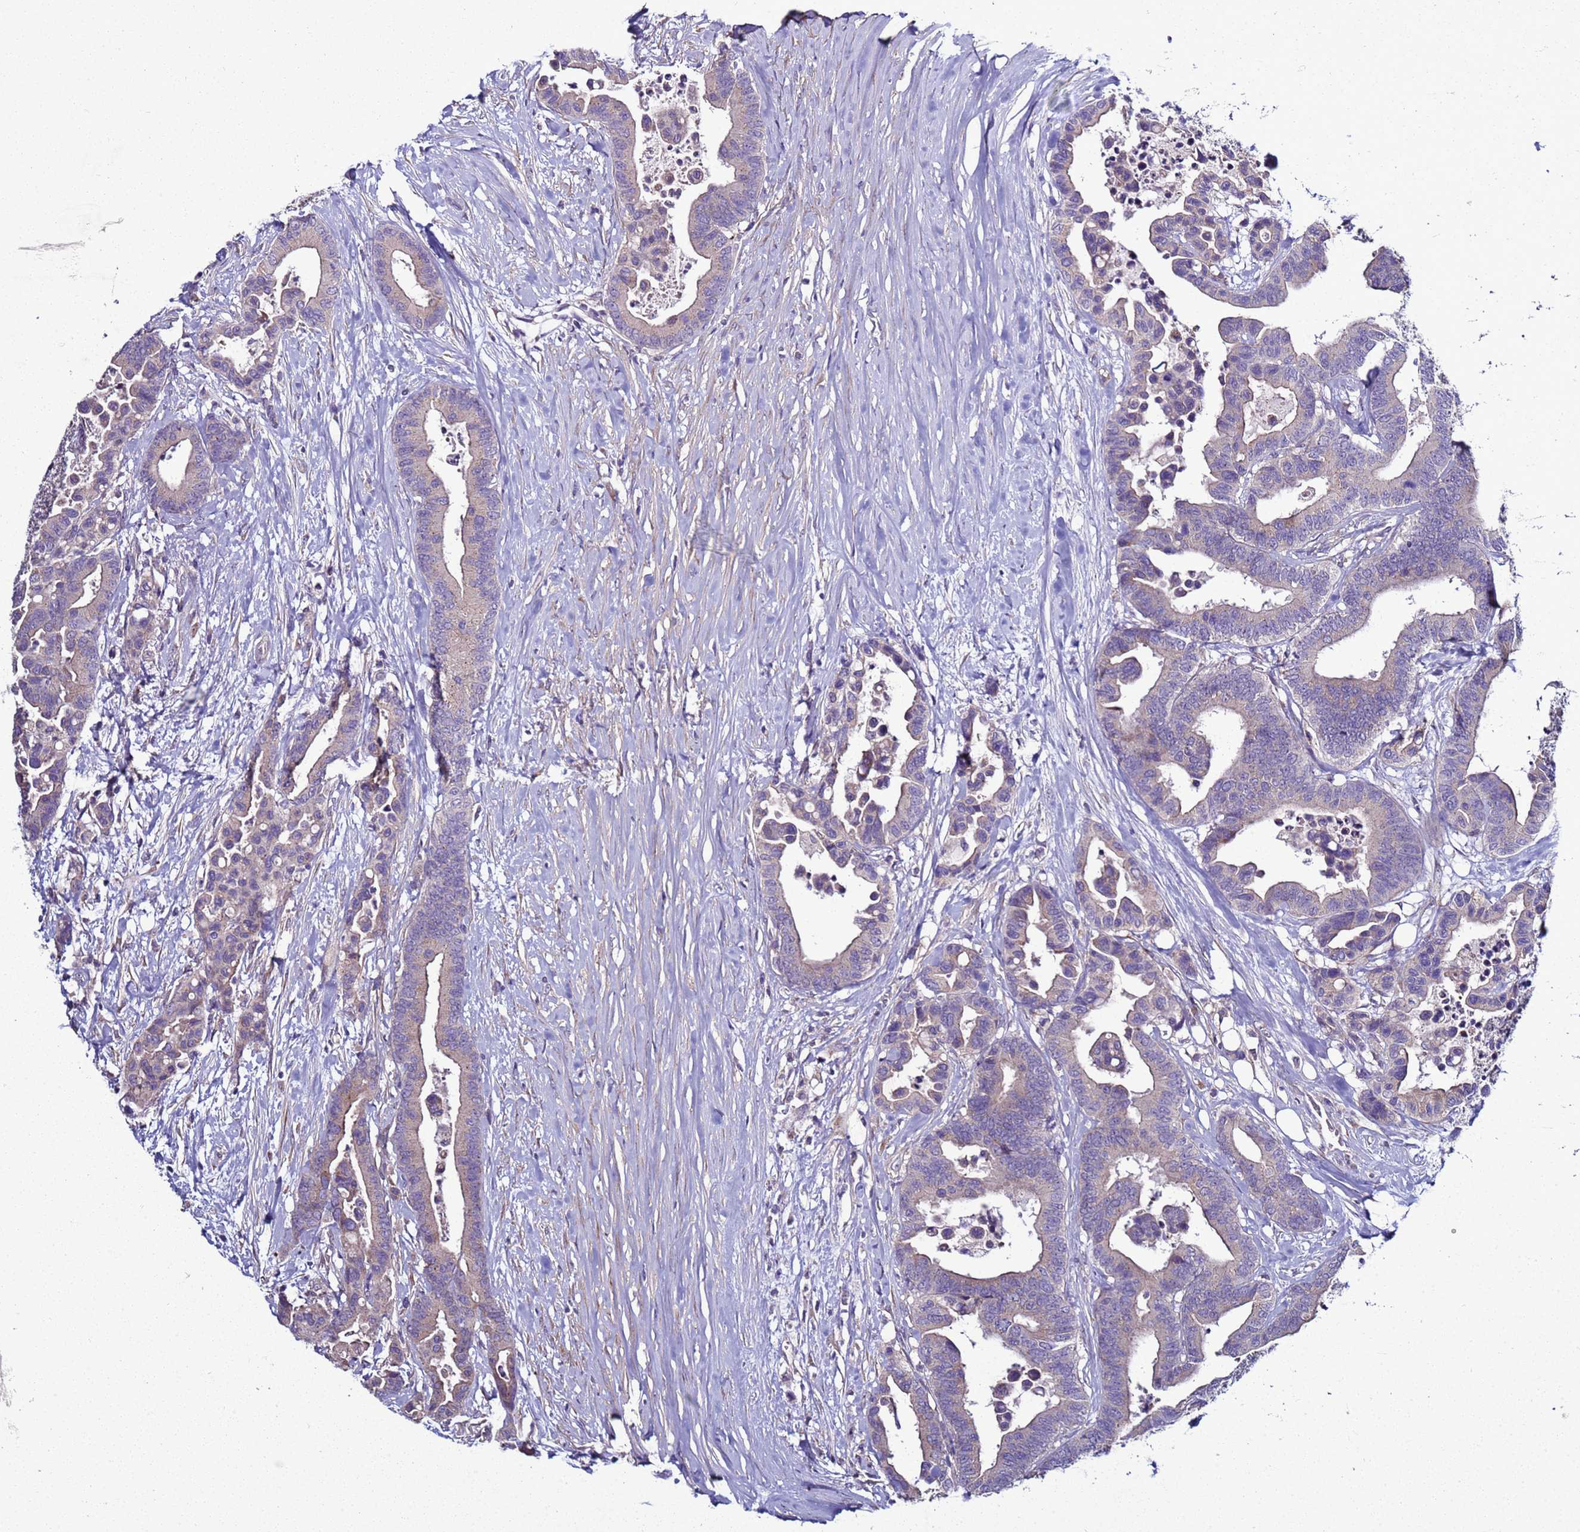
{"staining": {"intensity": "weak", "quantity": "<25%", "location": "cytoplasmic/membranous"}, "tissue": "colorectal cancer", "cell_type": "Tumor cells", "image_type": "cancer", "snomed": [{"axis": "morphology", "description": "Adenocarcinoma, NOS"}, {"axis": "topography", "description": "Colon"}], "caption": "Immunohistochemistry (IHC) histopathology image of neoplastic tissue: colorectal cancer (adenocarcinoma) stained with DAB demonstrates no significant protein positivity in tumor cells.", "gene": "RABL2B", "patient": {"sex": "male", "age": 82}}